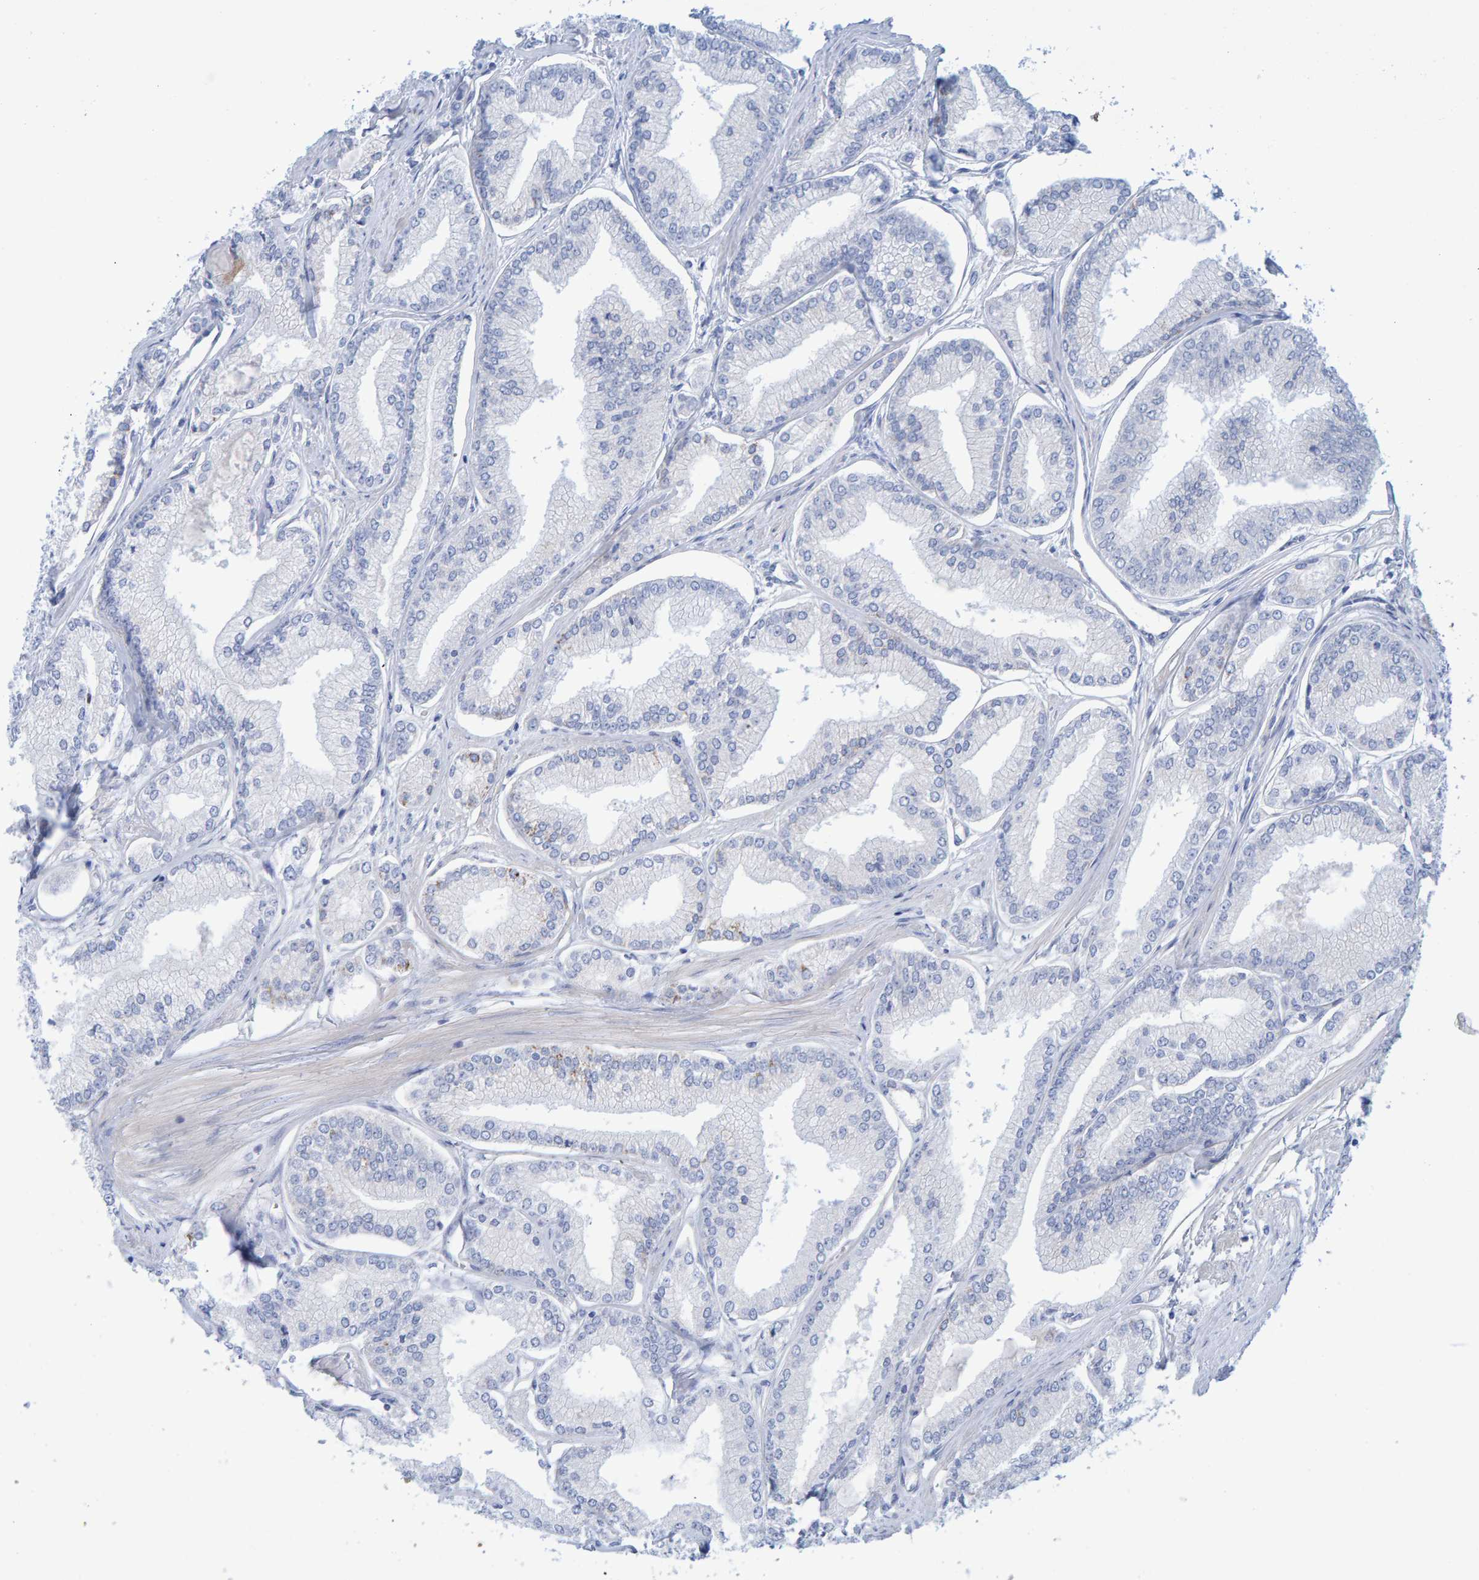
{"staining": {"intensity": "negative", "quantity": "none", "location": "none"}, "tissue": "prostate cancer", "cell_type": "Tumor cells", "image_type": "cancer", "snomed": [{"axis": "morphology", "description": "Adenocarcinoma, Low grade"}, {"axis": "topography", "description": "Prostate"}], "caption": "High magnification brightfield microscopy of prostate low-grade adenocarcinoma stained with DAB (brown) and counterstained with hematoxylin (blue): tumor cells show no significant staining. (DAB immunohistochemistry visualized using brightfield microscopy, high magnification).", "gene": "JAKMIP3", "patient": {"sex": "male", "age": 52}}